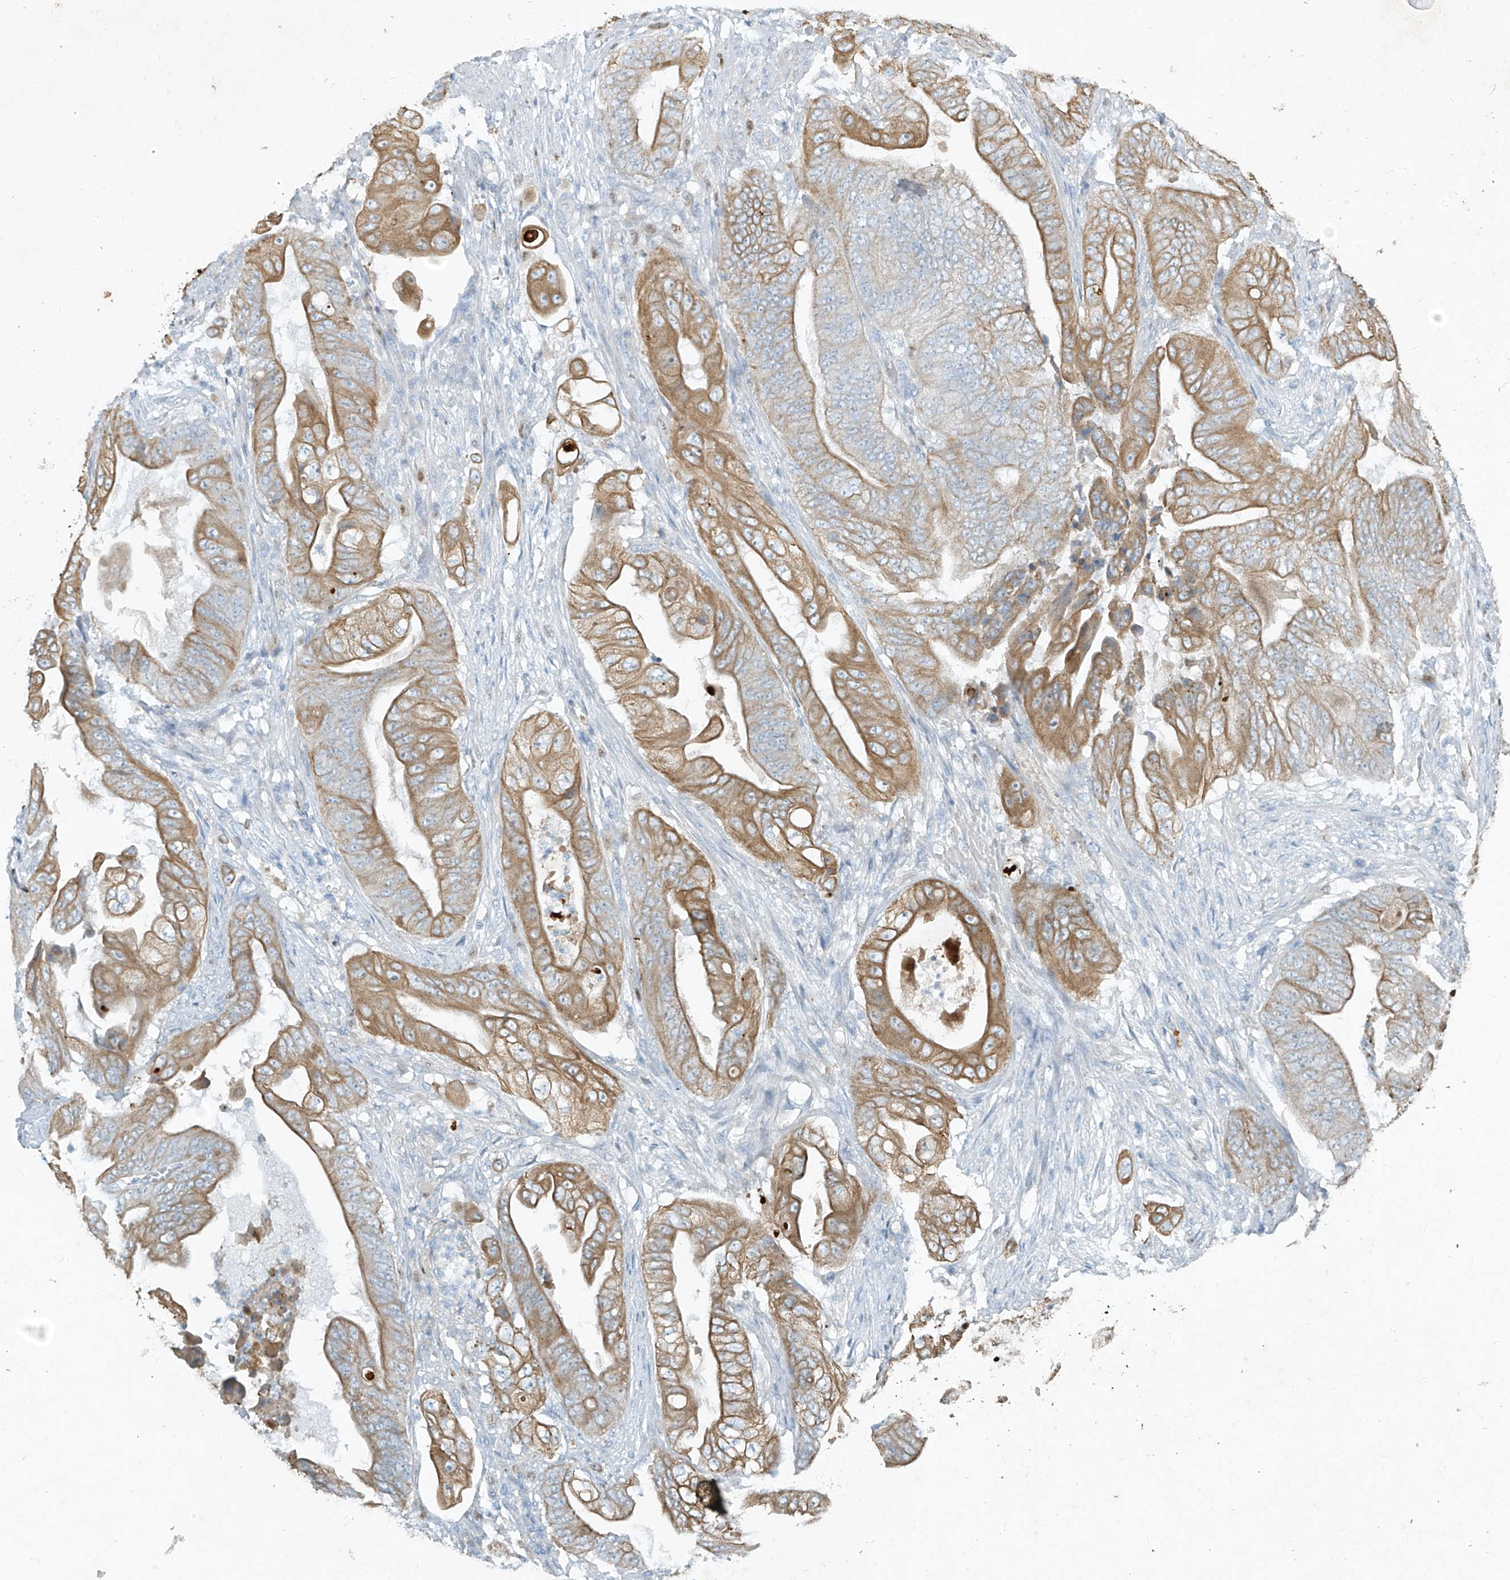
{"staining": {"intensity": "moderate", "quantity": ">75%", "location": "cytoplasmic/membranous"}, "tissue": "stomach cancer", "cell_type": "Tumor cells", "image_type": "cancer", "snomed": [{"axis": "morphology", "description": "Adenocarcinoma, NOS"}, {"axis": "topography", "description": "Stomach"}], "caption": "Immunohistochemistry (DAB) staining of human stomach cancer (adenocarcinoma) shows moderate cytoplasmic/membranous protein positivity in about >75% of tumor cells. The protein is stained brown, and the nuclei are stained in blue (DAB (3,3'-diaminobenzidine) IHC with brightfield microscopy, high magnification).", "gene": "TUBE1", "patient": {"sex": "female", "age": 73}}